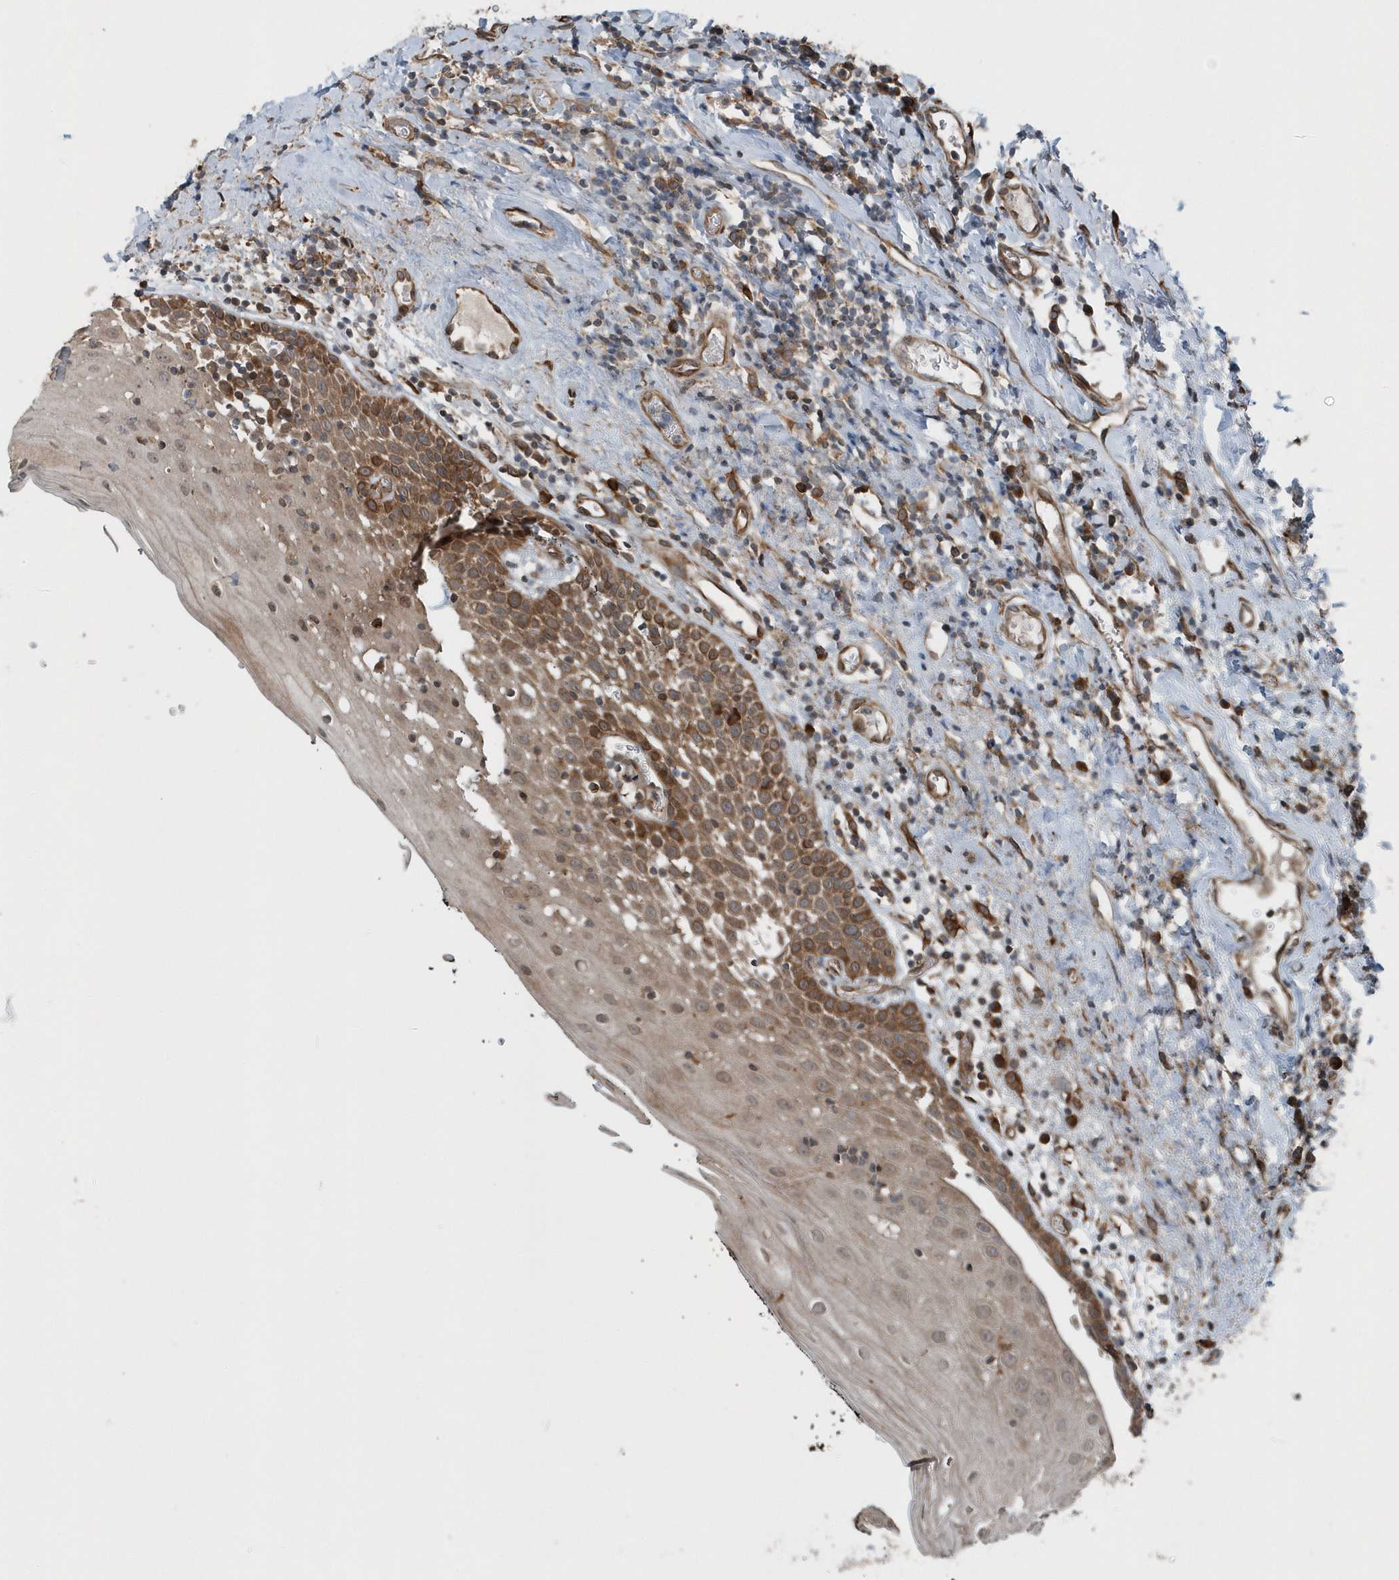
{"staining": {"intensity": "moderate", "quantity": ">75%", "location": "cytoplasmic/membranous"}, "tissue": "oral mucosa", "cell_type": "Squamous epithelial cells", "image_type": "normal", "snomed": [{"axis": "morphology", "description": "Normal tissue, NOS"}, {"axis": "topography", "description": "Oral tissue"}], "caption": "This image reveals immunohistochemistry (IHC) staining of unremarkable oral mucosa, with medium moderate cytoplasmic/membranous staining in about >75% of squamous epithelial cells.", "gene": "MCC", "patient": {"sex": "male", "age": 74}}